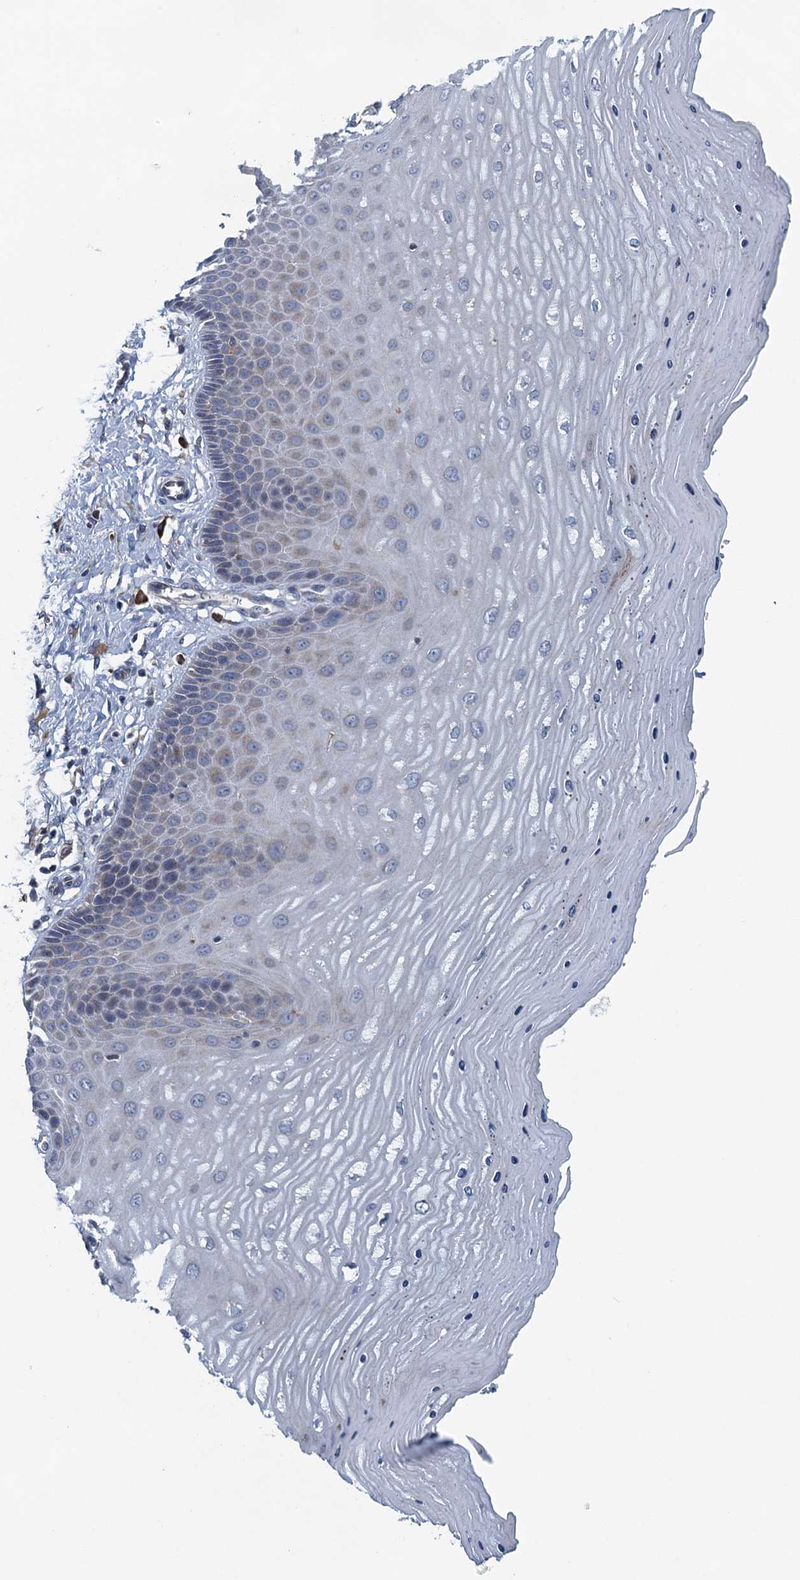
{"staining": {"intensity": "weak", "quantity": "<25%", "location": "cytoplasmic/membranous"}, "tissue": "cervix", "cell_type": "Squamous epithelial cells", "image_type": "normal", "snomed": [{"axis": "morphology", "description": "Normal tissue, NOS"}, {"axis": "topography", "description": "Cervix"}], "caption": "The histopathology image exhibits no significant staining in squamous epithelial cells of cervix.", "gene": "ALG2", "patient": {"sex": "female", "age": 55}}